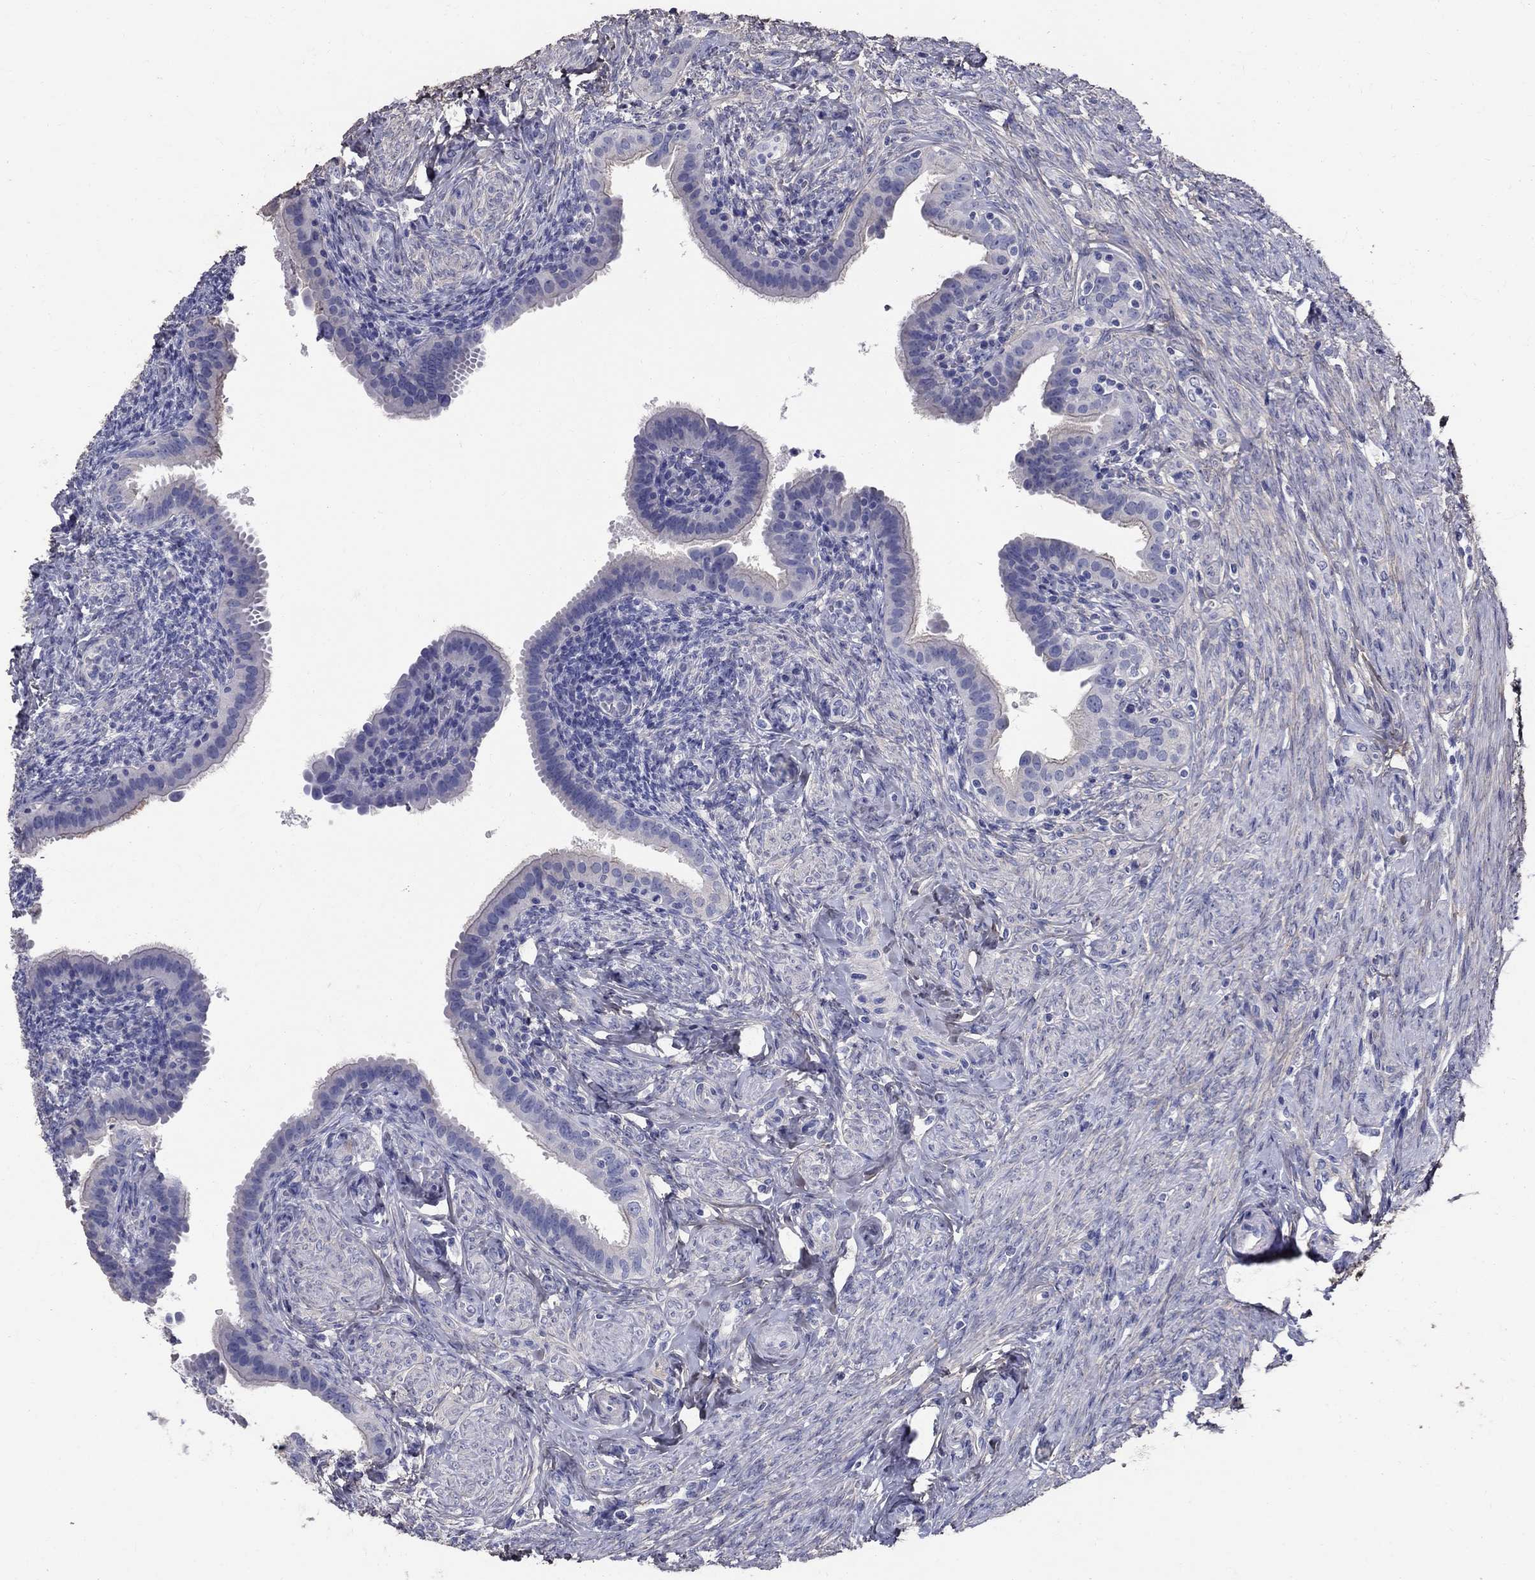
{"staining": {"intensity": "weak", "quantity": "<25%", "location": "cytoplasmic/membranous"}, "tissue": "fallopian tube", "cell_type": "Glandular cells", "image_type": "normal", "snomed": [{"axis": "morphology", "description": "Normal tissue, NOS"}, {"axis": "topography", "description": "Fallopian tube"}], "caption": "Glandular cells are negative for protein expression in normal human fallopian tube. Nuclei are stained in blue.", "gene": "ANXA10", "patient": {"sex": "female", "age": 41}}